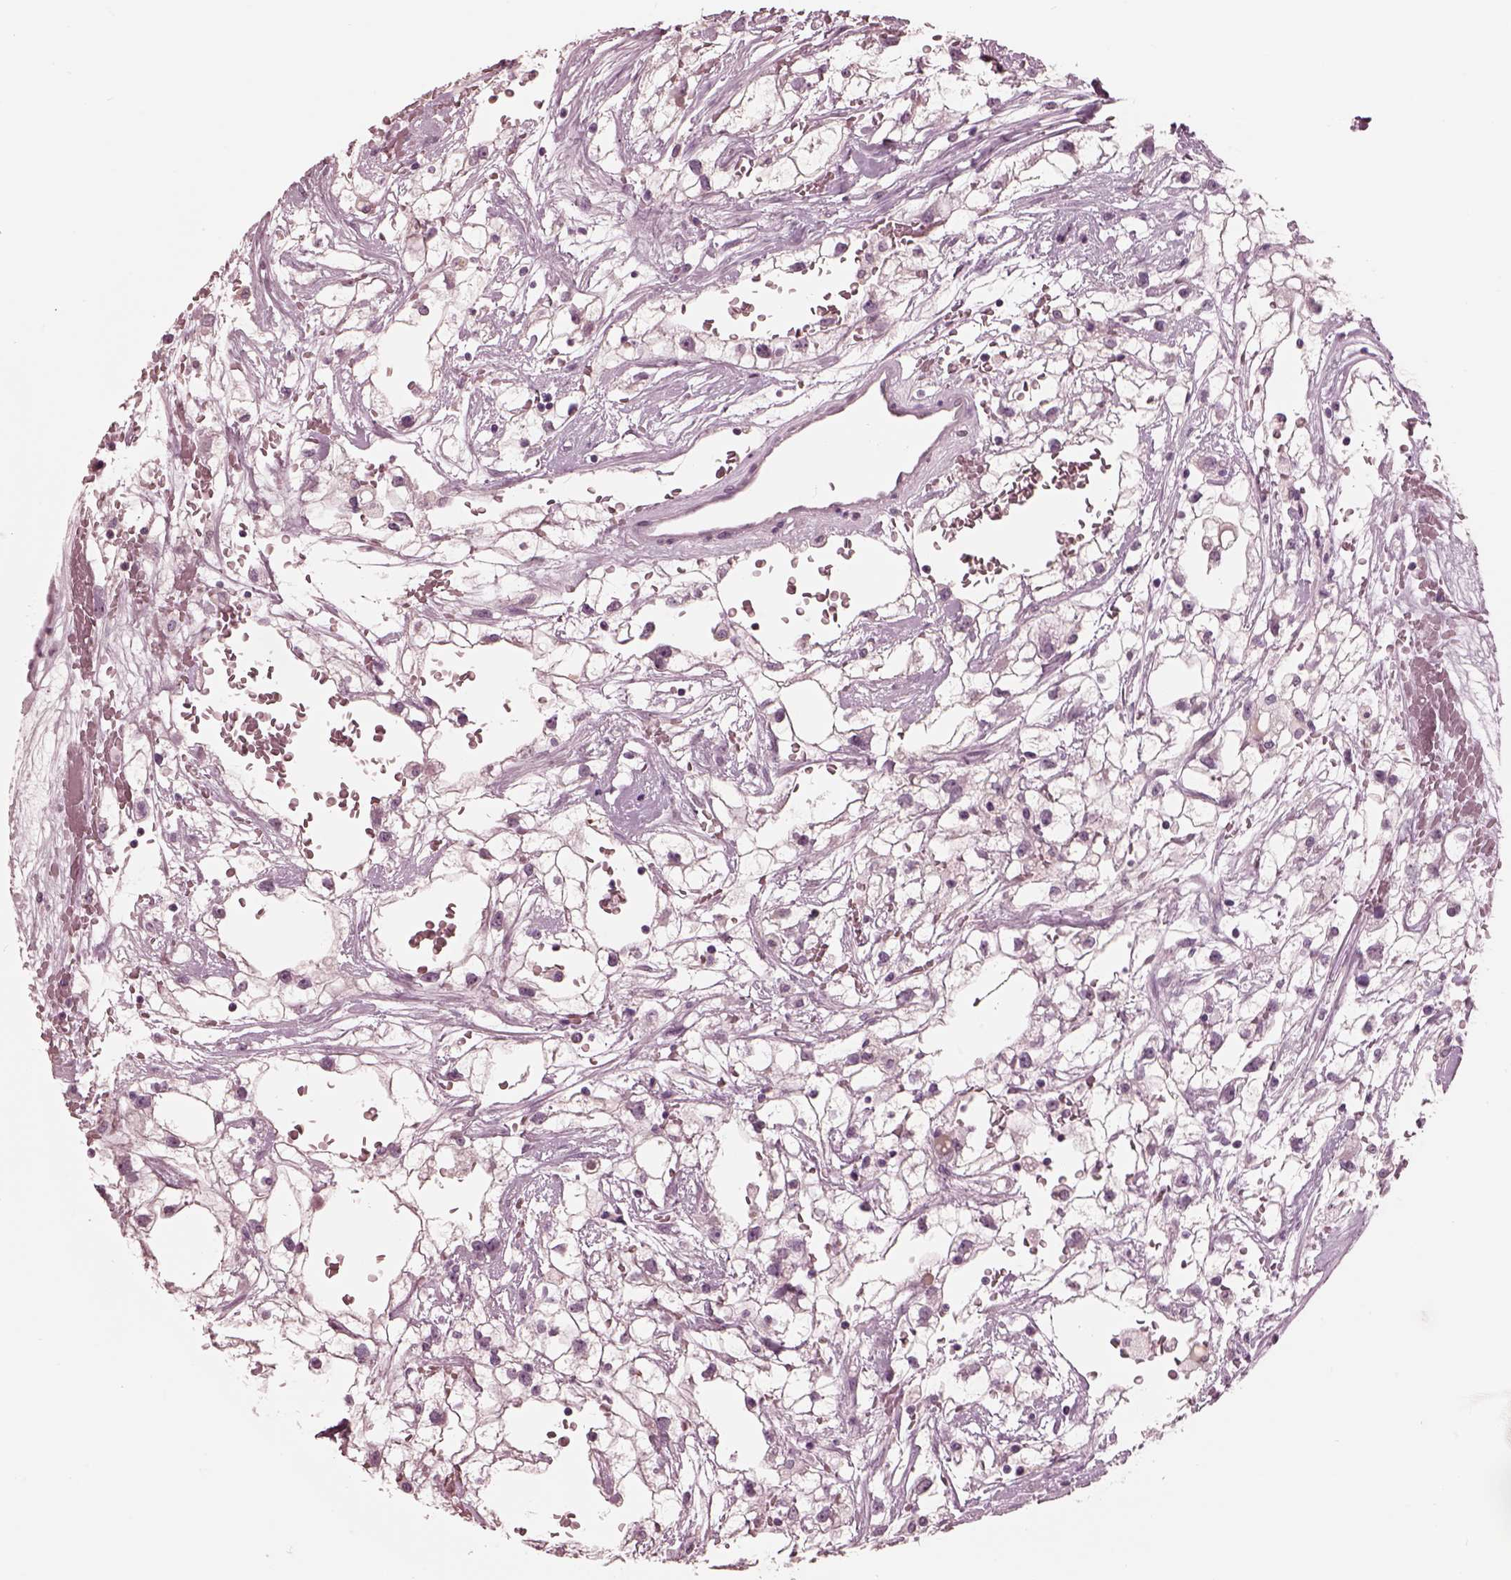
{"staining": {"intensity": "negative", "quantity": "none", "location": "none"}, "tissue": "renal cancer", "cell_type": "Tumor cells", "image_type": "cancer", "snomed": [{"axis": "morphology", "description": "Adenocarcinoma, NOS"}, {"axis": "topography", "description": "Kidney"}], "caption": "This is an IHC micrograph of human renal adenocarcinoma. There is no positivity in tumor cells.", "gene": "GARIN4", "patient": {"sex": "male", "age": 59}}